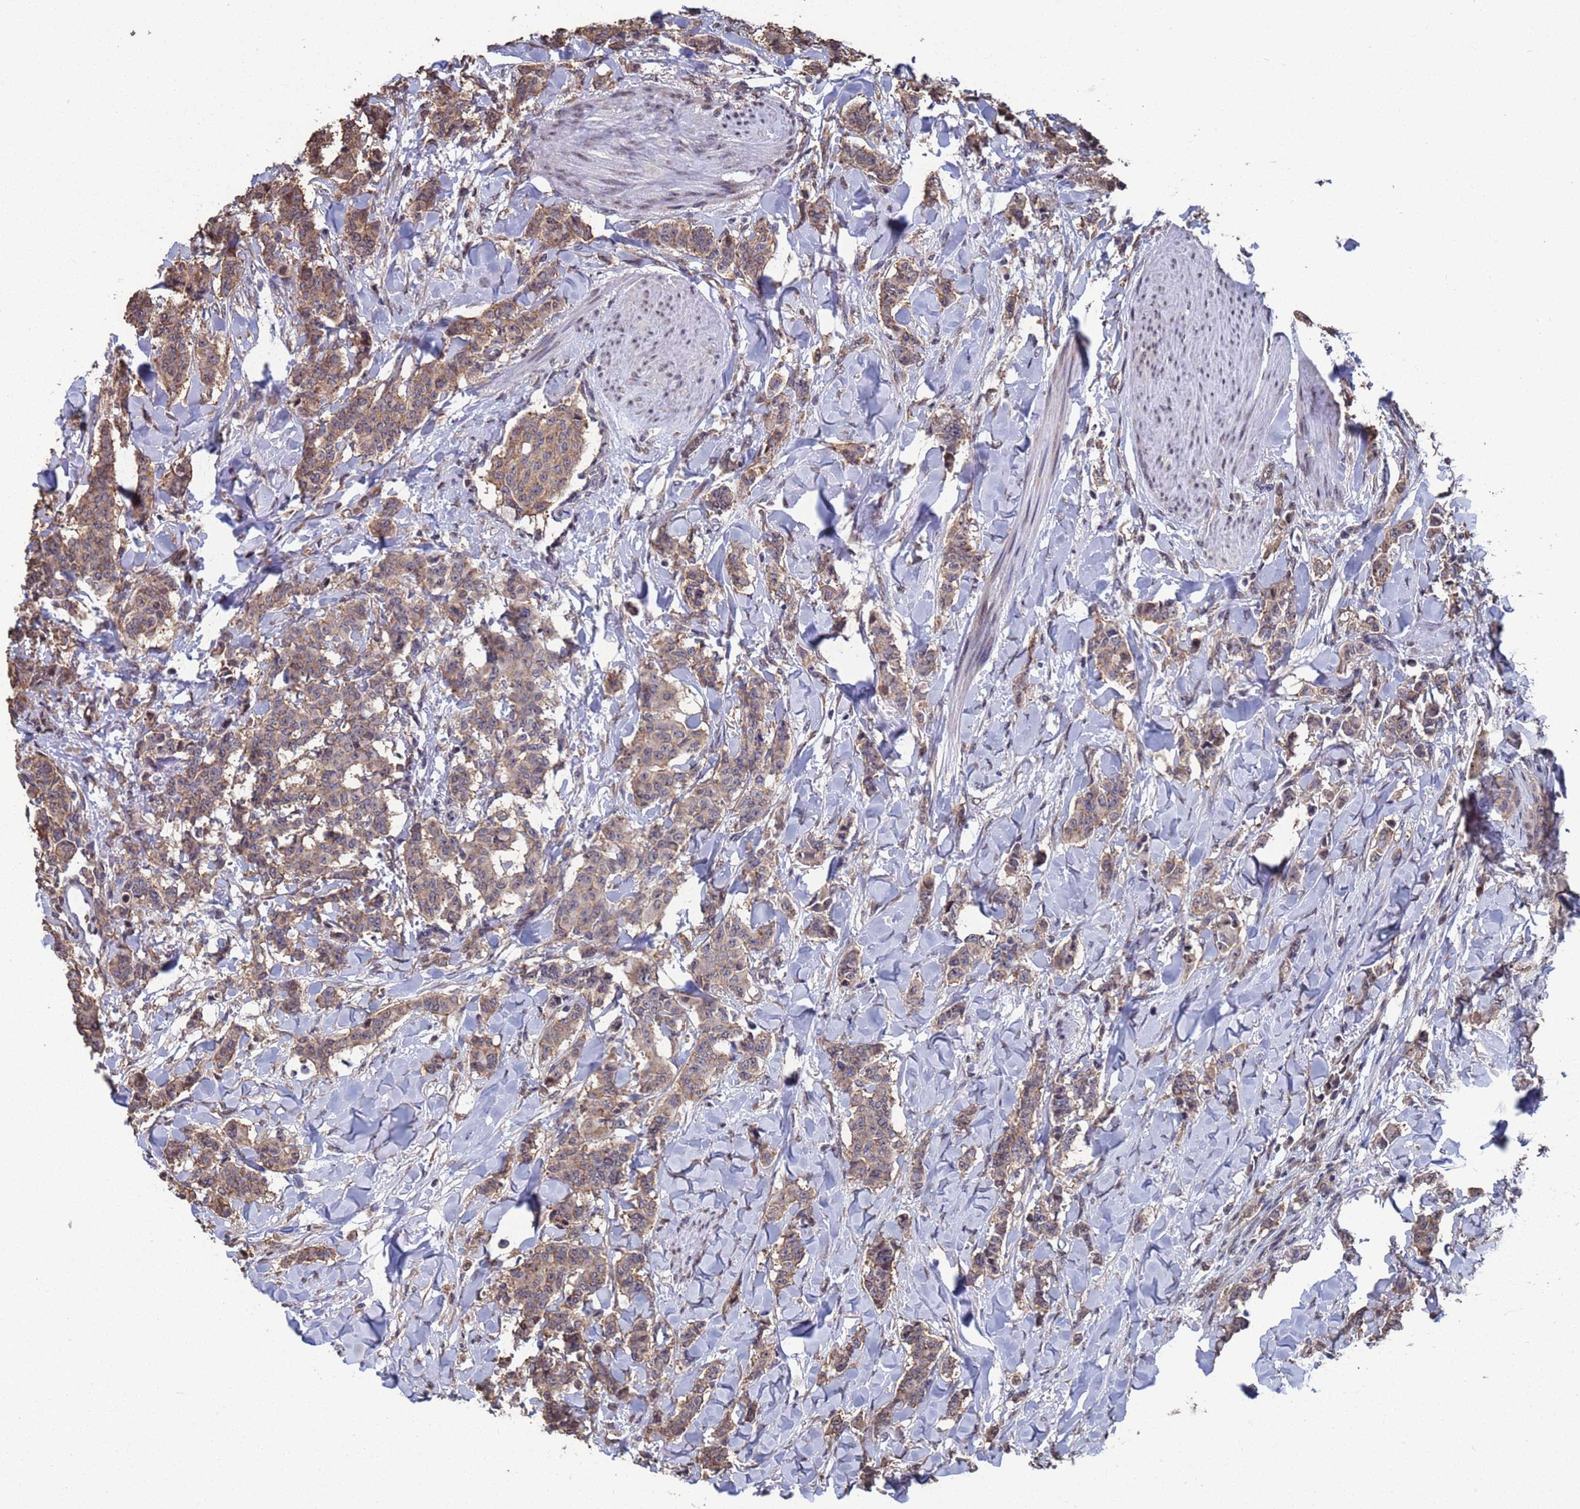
{"staining": {"intensity": "moderate", "quantity": ">75%", "location": "cytoplasmic/membranous"}, "tissue": "breast cancer", "cell_type": "Tumor cells", "image_type": "cancer", "snomed": [{"axis": "morphology", "description": "Duct carcinoma"}, {"axis": "topography", "description": "Breast"}], "caption": "Tumor cells show moderate cytoplasmic/membranous staining in approximately >75% of cells in infiltrating ductal carcinoma (breast). (DAB (3,3'-diaminobenzidine) = brown stain, brightfield microscopy at high magnification).", "gene": "CFAP119", "patient": {"sex": "female", "age": 40}}